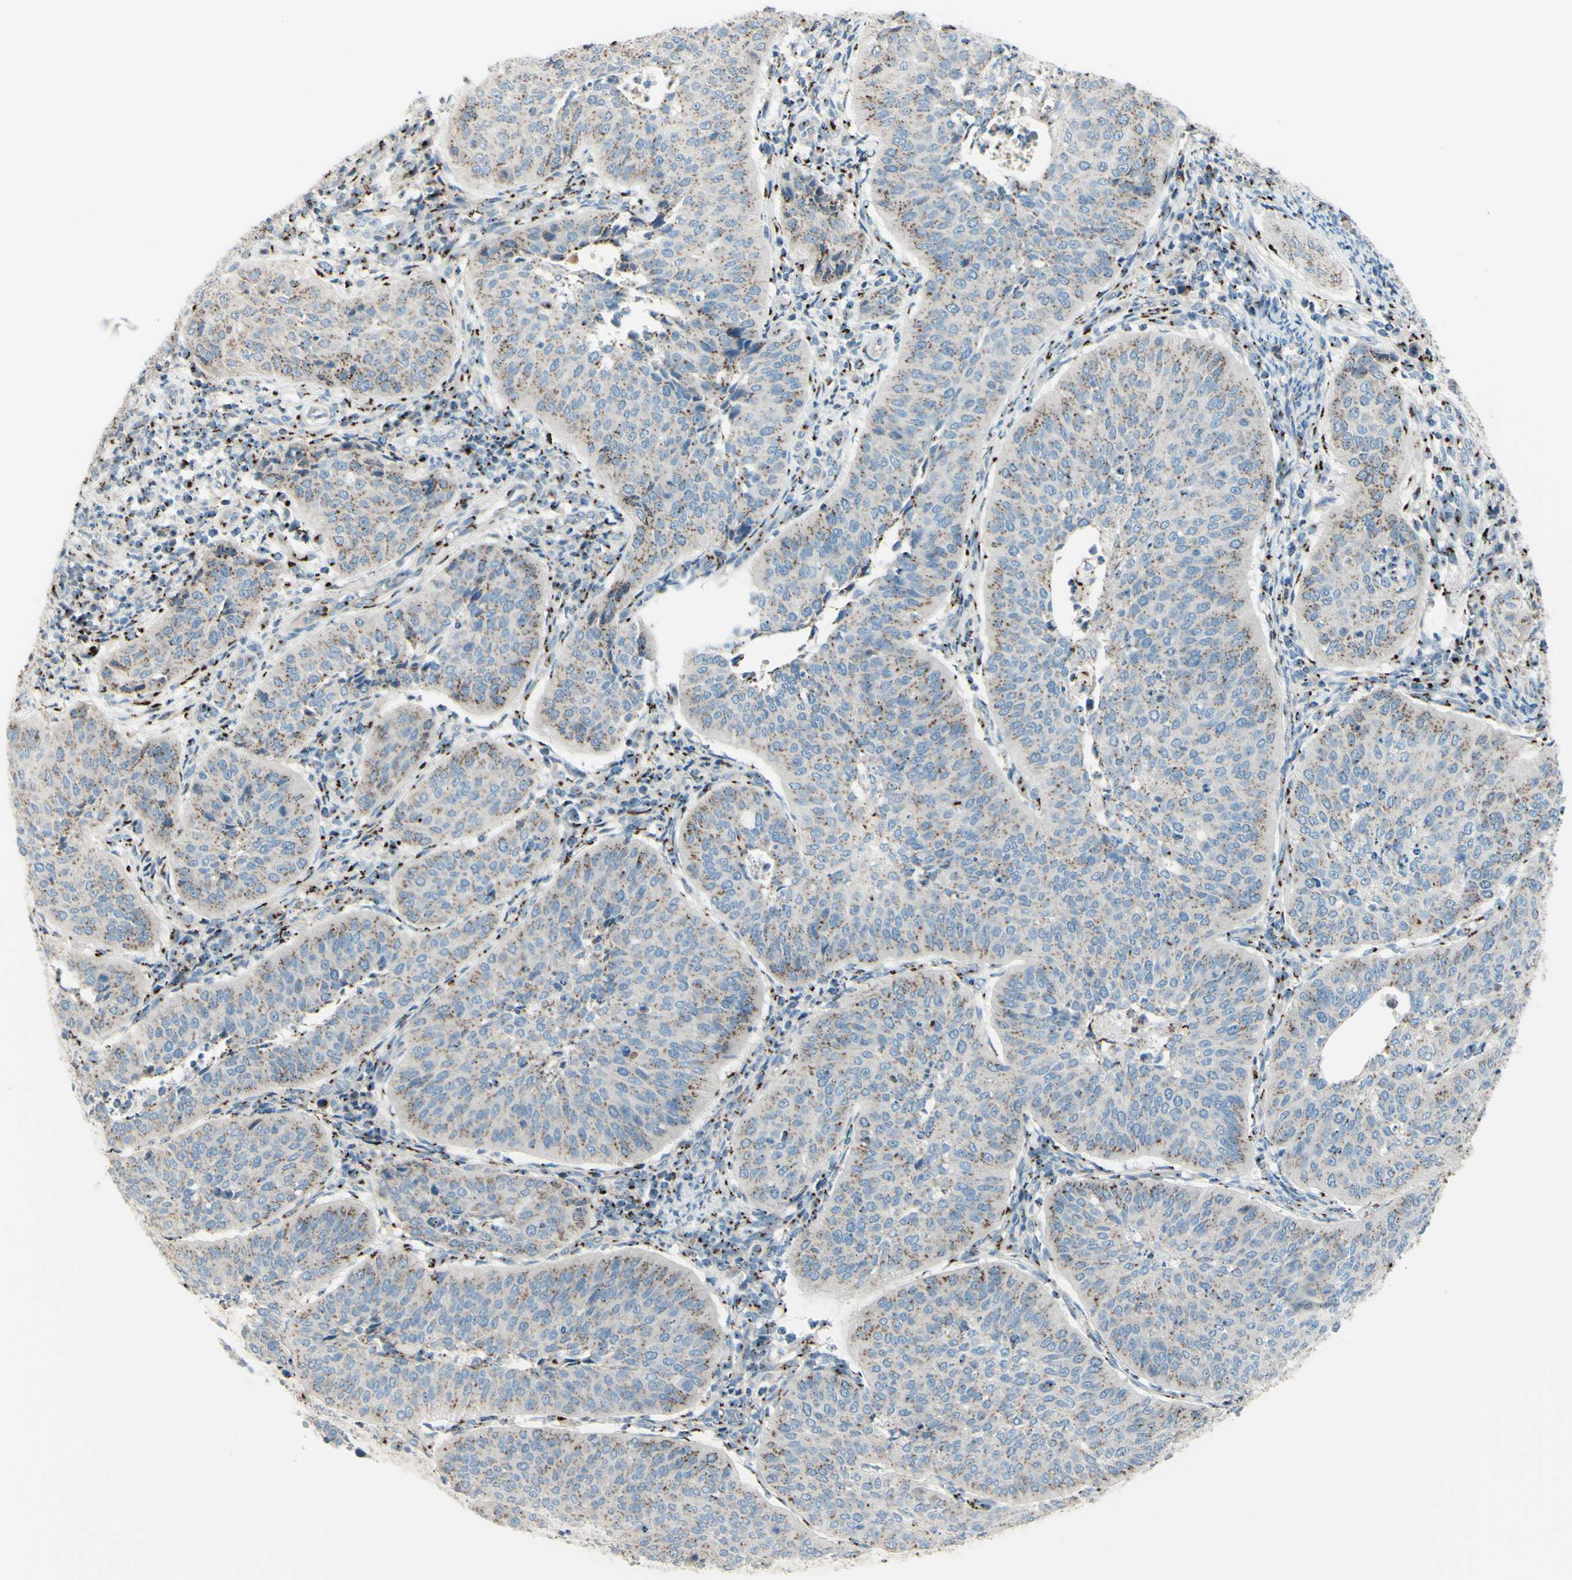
{"staining": {"intensity": "moderate", "quantity": "25%-75%", "location": "cytoplasmic/membranous"}, "tissue": "cervical cancer", "cell_type": "Tumor cells", "image_type": "cancer", "snomed": [{"axis": "morphology", "description": "Normal tissue, NOS"}, {"axis": "morphology", "description": "Squamous cell carcinoma, NOS"}, {"axis": "topography", "description": "Cervix"}], "caption": "Human cervical cancer (squamous cell carcinoma) stained with a protein marker shows moderate staining in tumor cells.", "gene": "B4GALT1", "patient": {"sex": "female", "age": 39}}